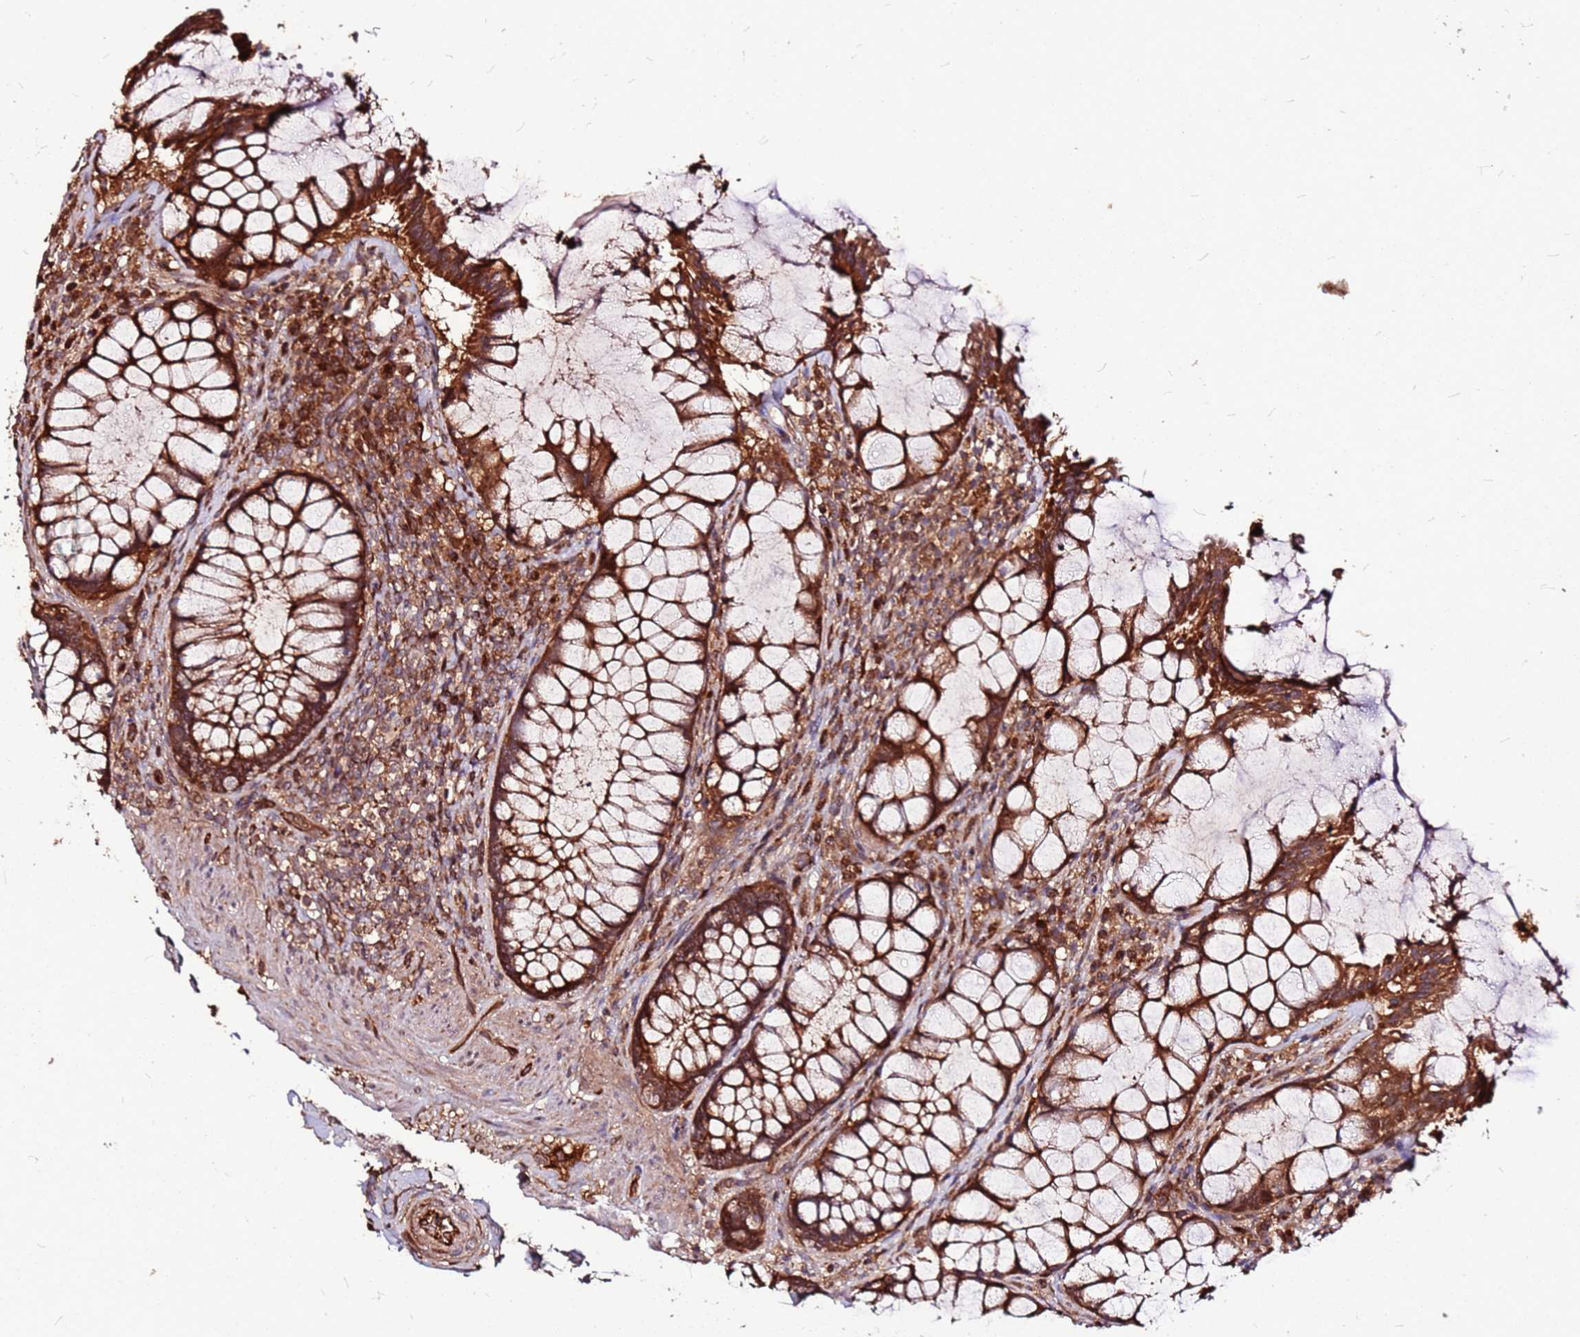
{"staining": {"intensity": "strong", "quantity": ">75%", "location": "cytoplasmic/membranous"}, "tissue": "rectum", "cell_type": "Glandular cells", "image_type": "normal", "snomed": [{"axis": "morphology", "description": "Normal tissue, NOS"}, {"axis": "topography", "description": "Rectum"}], "caption": "This is a photomicrograph of immunohistochemistry staining of benign rectum, which shows strong staining in the cytoplasmic/membranous of glandular cells.", "gene": "LYPLAL1", "patient": {"sex": "female", "age": 58}}